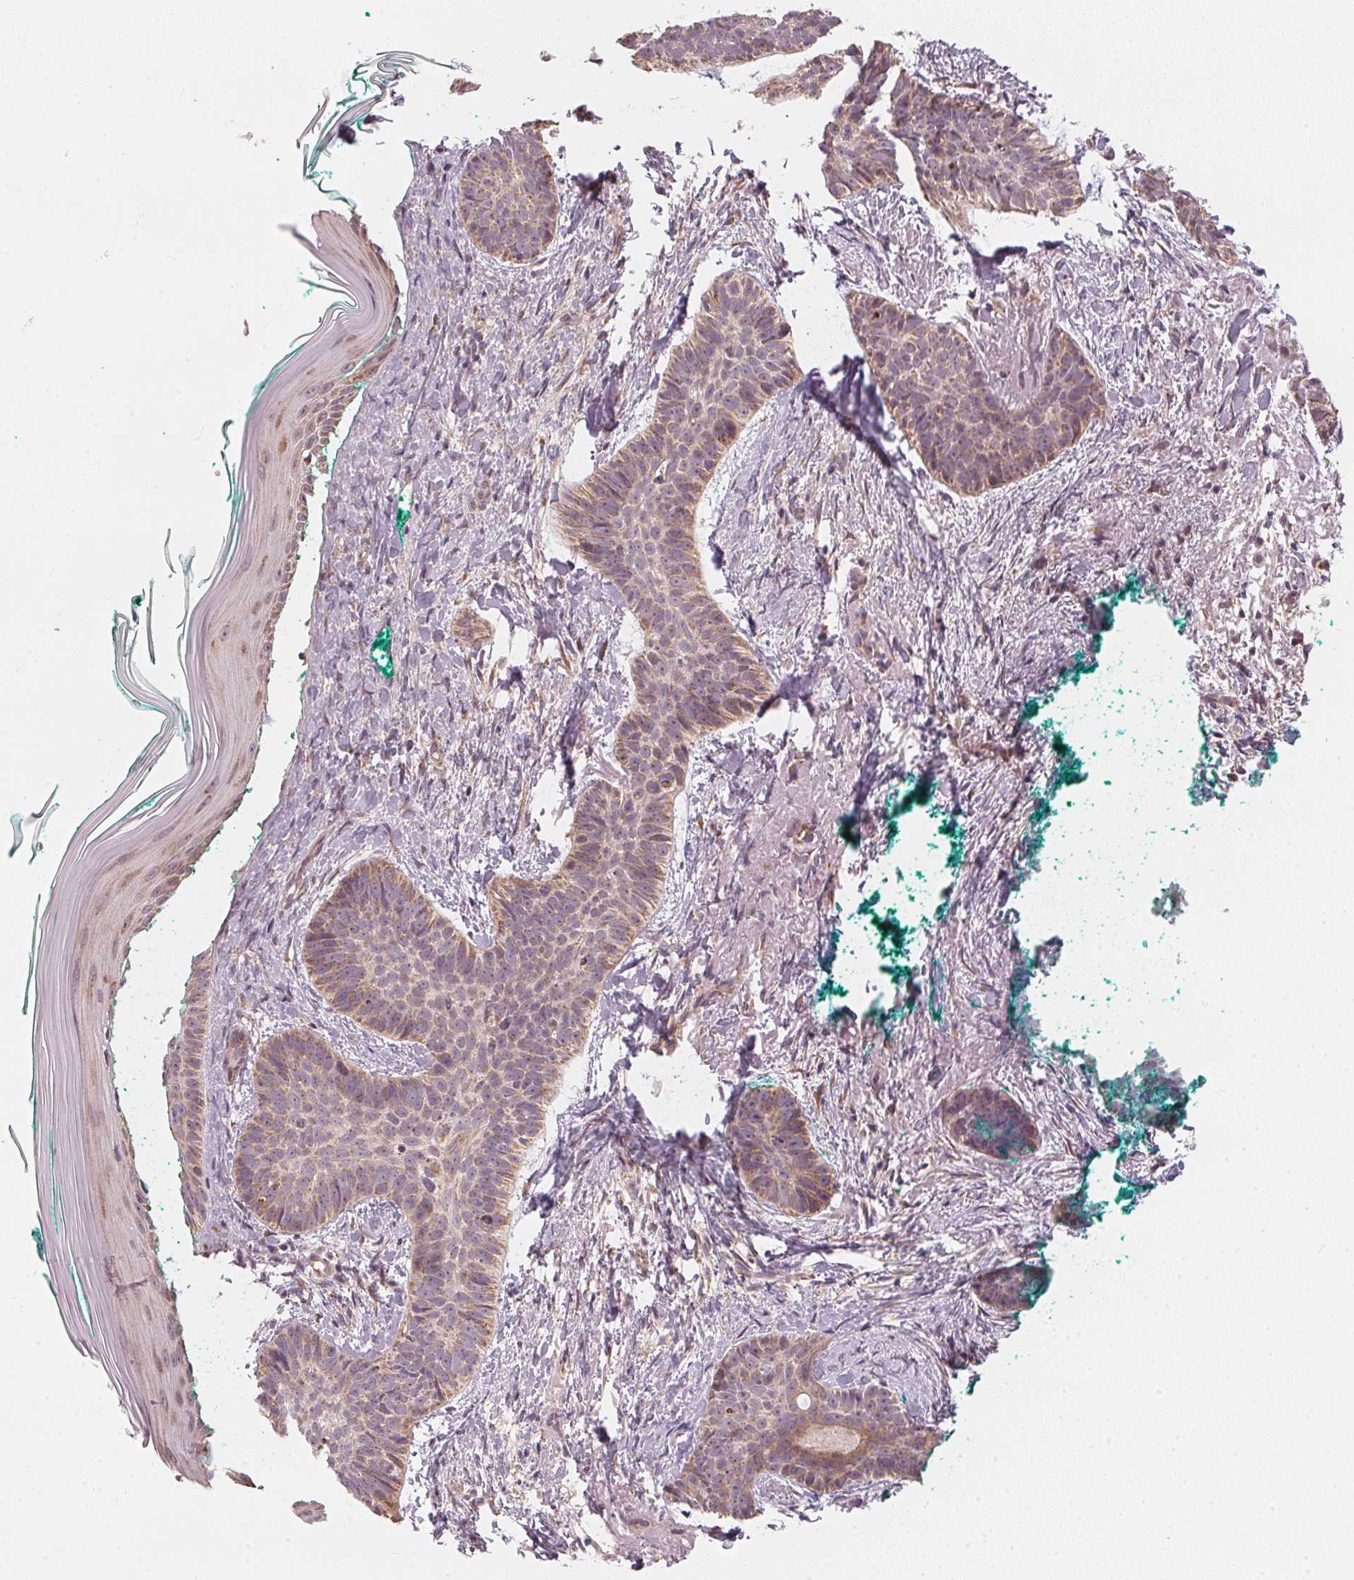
{"staining": {"intensity": "weak", "quantity": ">75%", "location": "cytoplasmic/membranous"}, "tissue": "skin cancer", "cell_type": "Tumor cells", "image_type": "cancer", "snomed": [{"axis": "morphology", "description": "Basal cell carcinoma"}, {"axis": "topography", "description": "Skin"}, {"axis": "topography", "description": "Skin of face"}, {"axis": "topography", "description": "Skin of nose"}], "caption": "Immunohistochemical staining of human basal cell carcinoma (skin) demonstrates low levels of weak cytoplasmic/membranous protein positivity in about >75% of tumor cells.", "gene": "MATCAP1", "patient": {"sex": "female", "age": 86}}